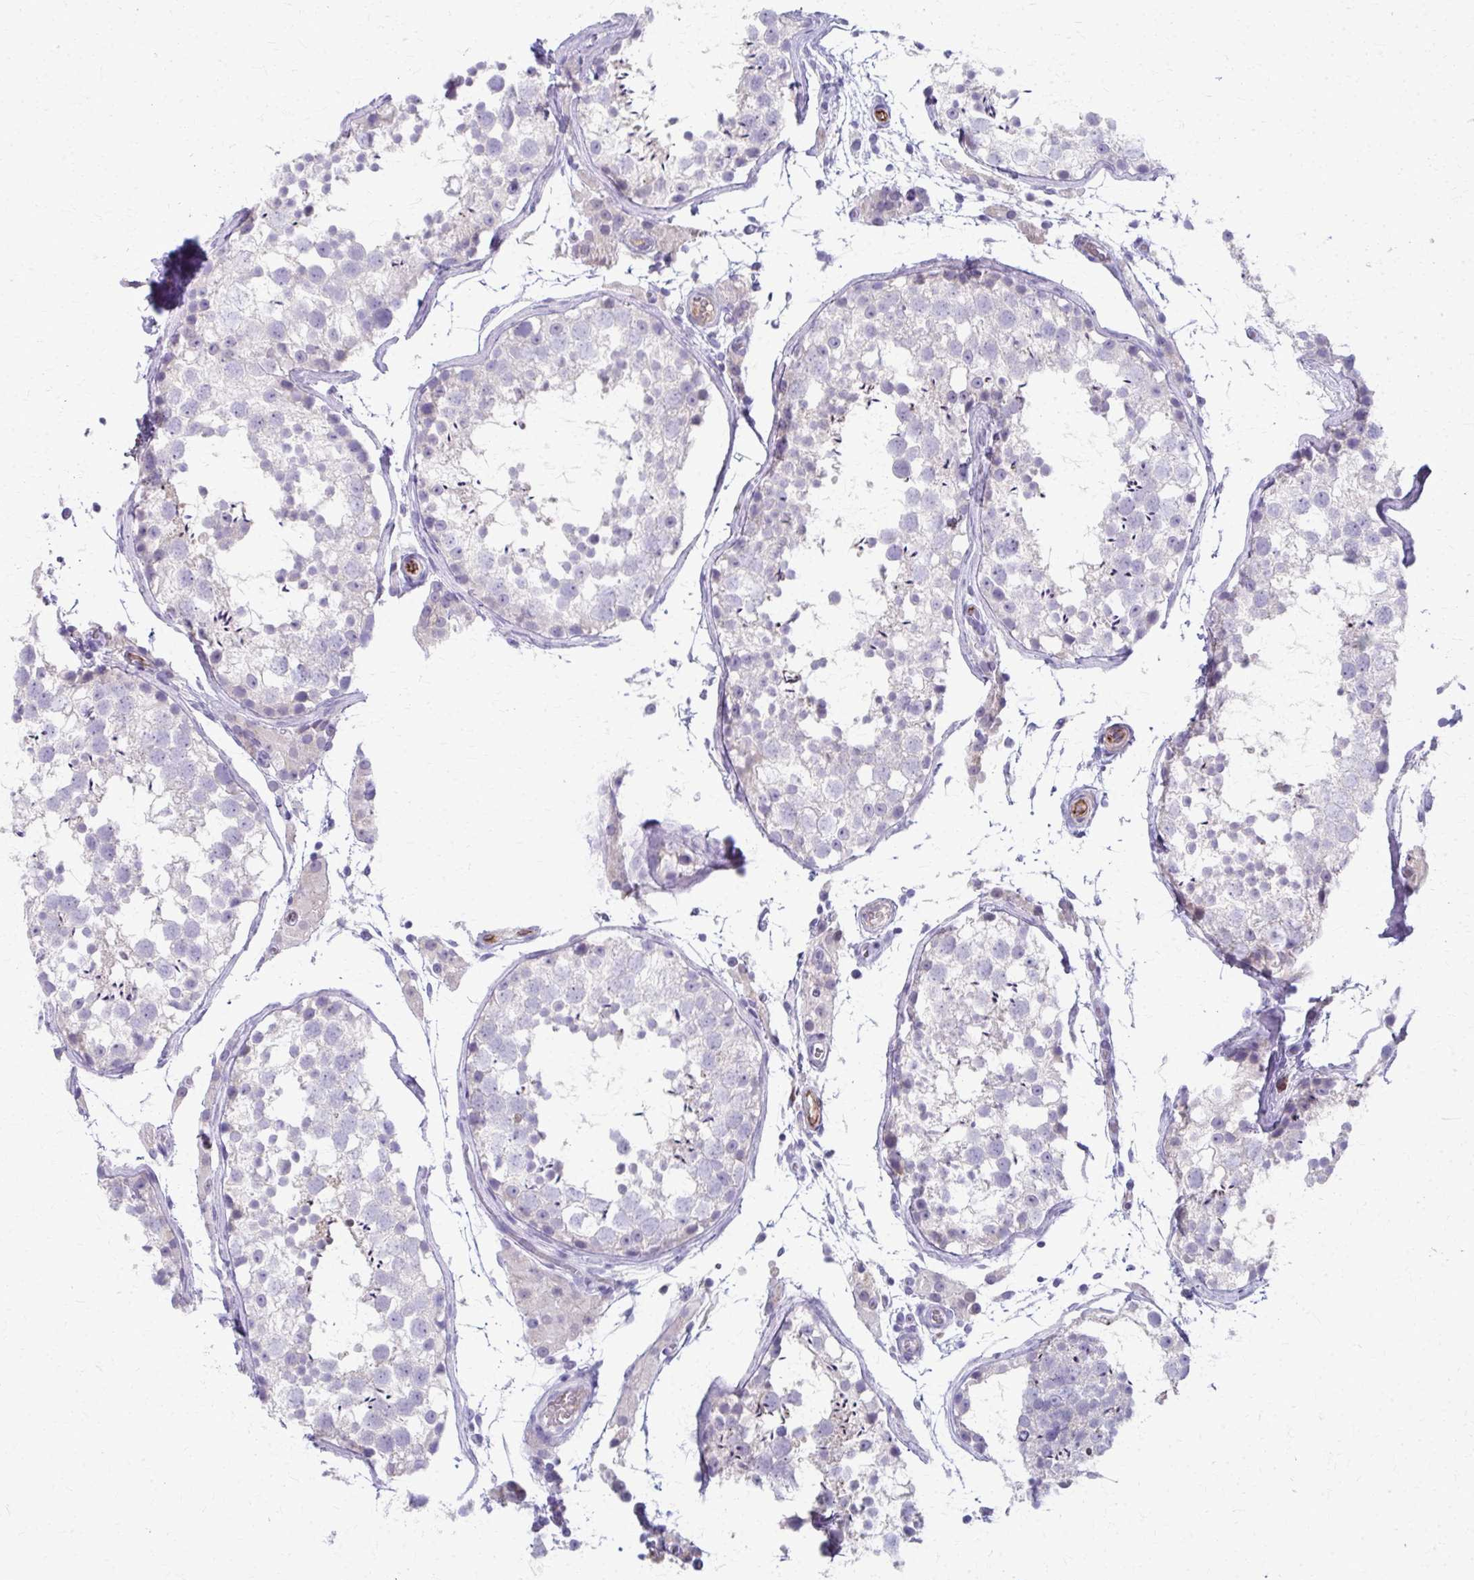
{"staining": {"intensity": "negative", "quantity": "none", "location": "none"}, "tissue": "testis", "cell_type": "Cells in seminiferous ducts", "image_type": "normal", "snomed": [{"axis": "morphology", "description": "Normal tissue, NOS"}, {"axis": "morphology", "description": "Seminoma, NOS"}, {"axis": "topography", "description": "Testis"}], "caption": "This is an immunohistochemistry (IHC) micrograph of unremarkable testis. There is no staining in cells in seminiferous ducts.", "gene": "ADIPOQ", "patient": {"sex": "male", "age": 29}}